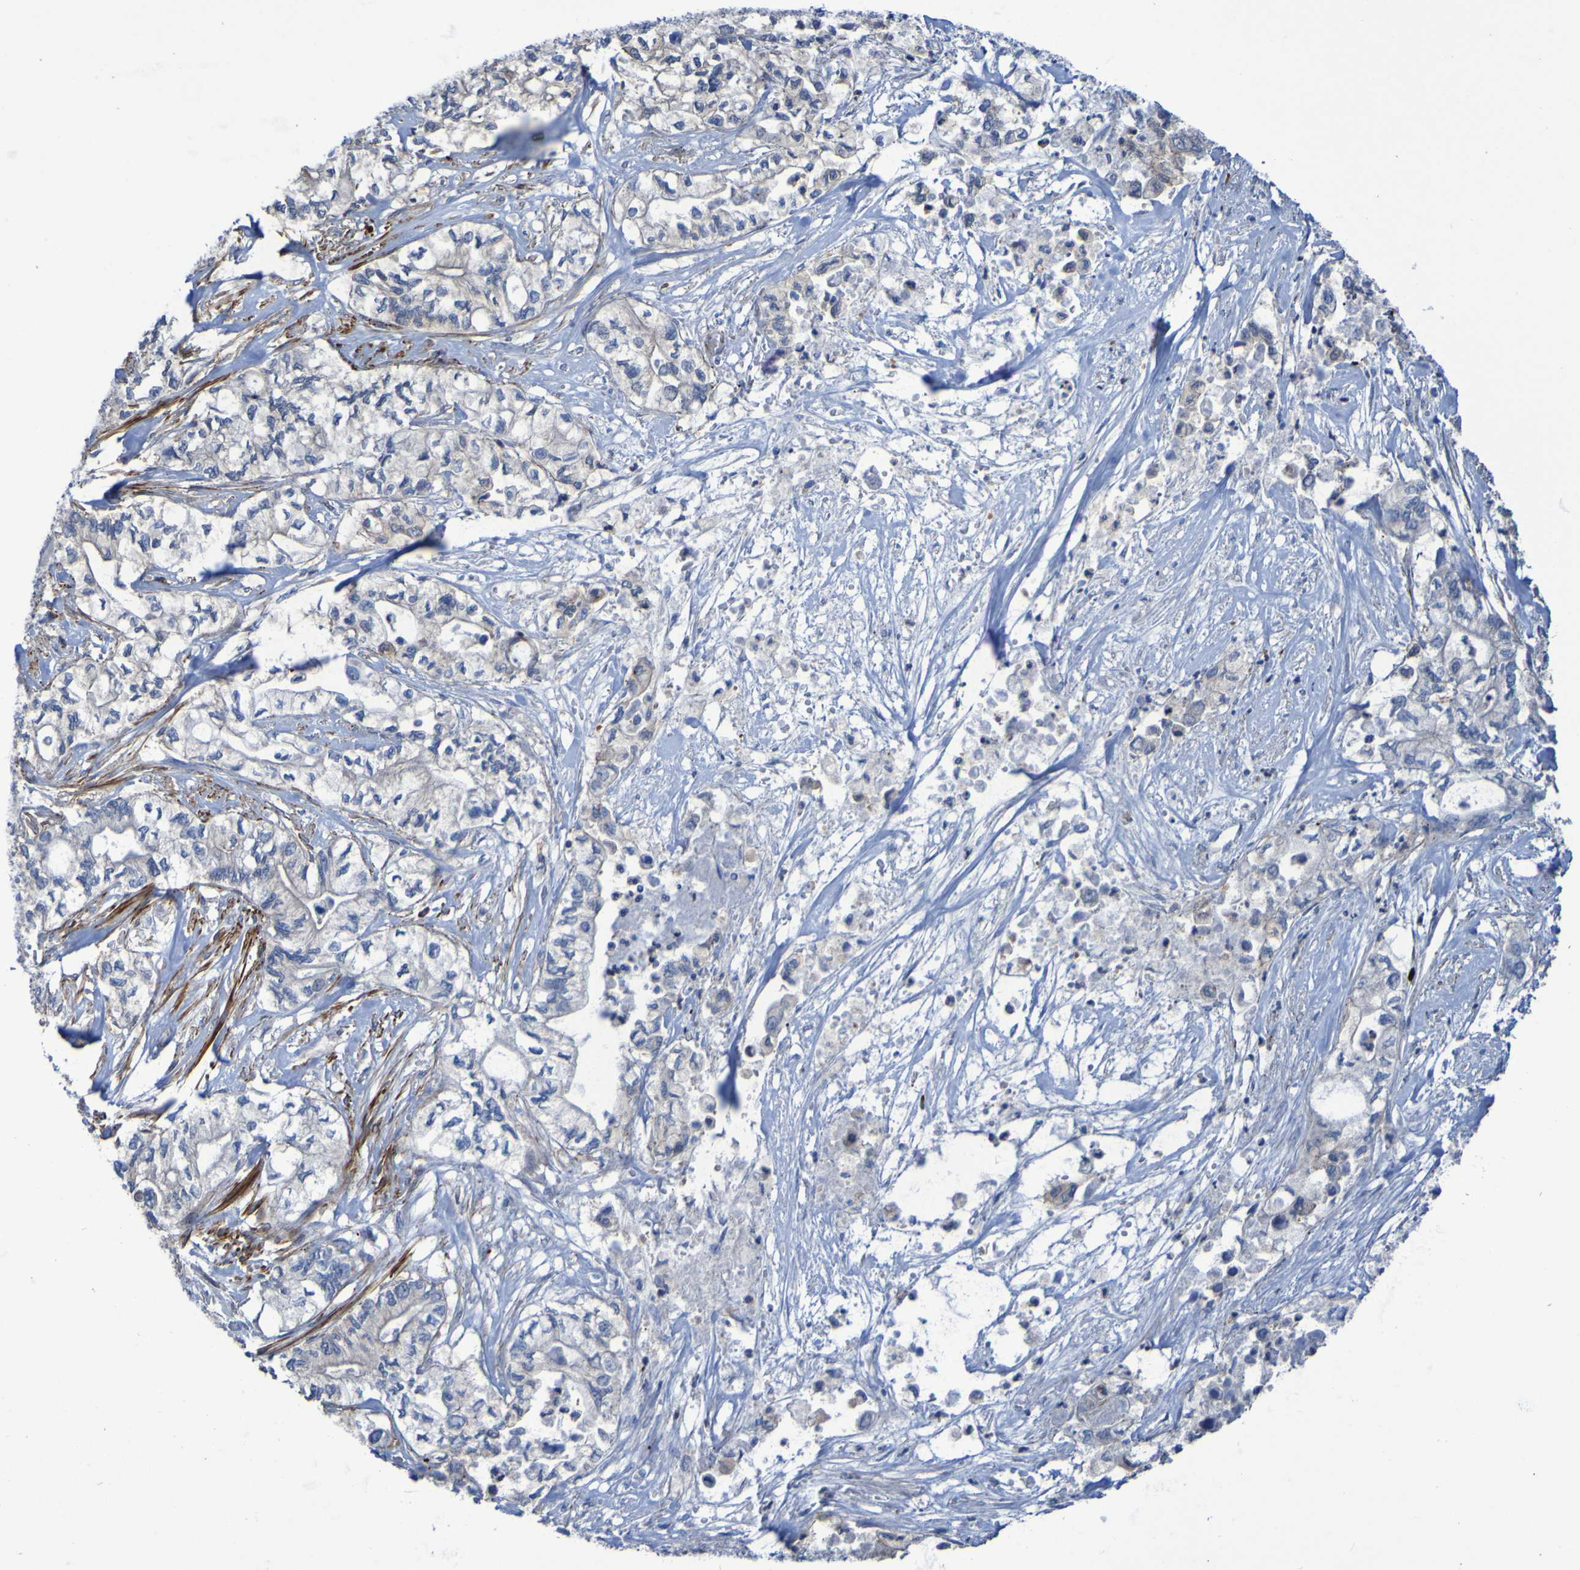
{"staining": {"intensity": "moderate", "quantity": "<25%", "location": "cytoplasmic/membranous"}, "tissue": "pancreatic cancer", "cell_type": "Tumor cells", "image_type": "cancer", "snomed": [{"axis": "morphology", "description": "Adenocarcinoma, NOS"}, {"axis": "topography", "description": "Pancreas"}], "caption": "Immunohistochemistry (DAB) staining of human pancreatic adenocarcinoma reveals moderate cytoplasmic/membranous protein expression in approximately <25% of tumor cells.", "gene": "RNF182", "patient": {"sex": "male", "age": 79}}